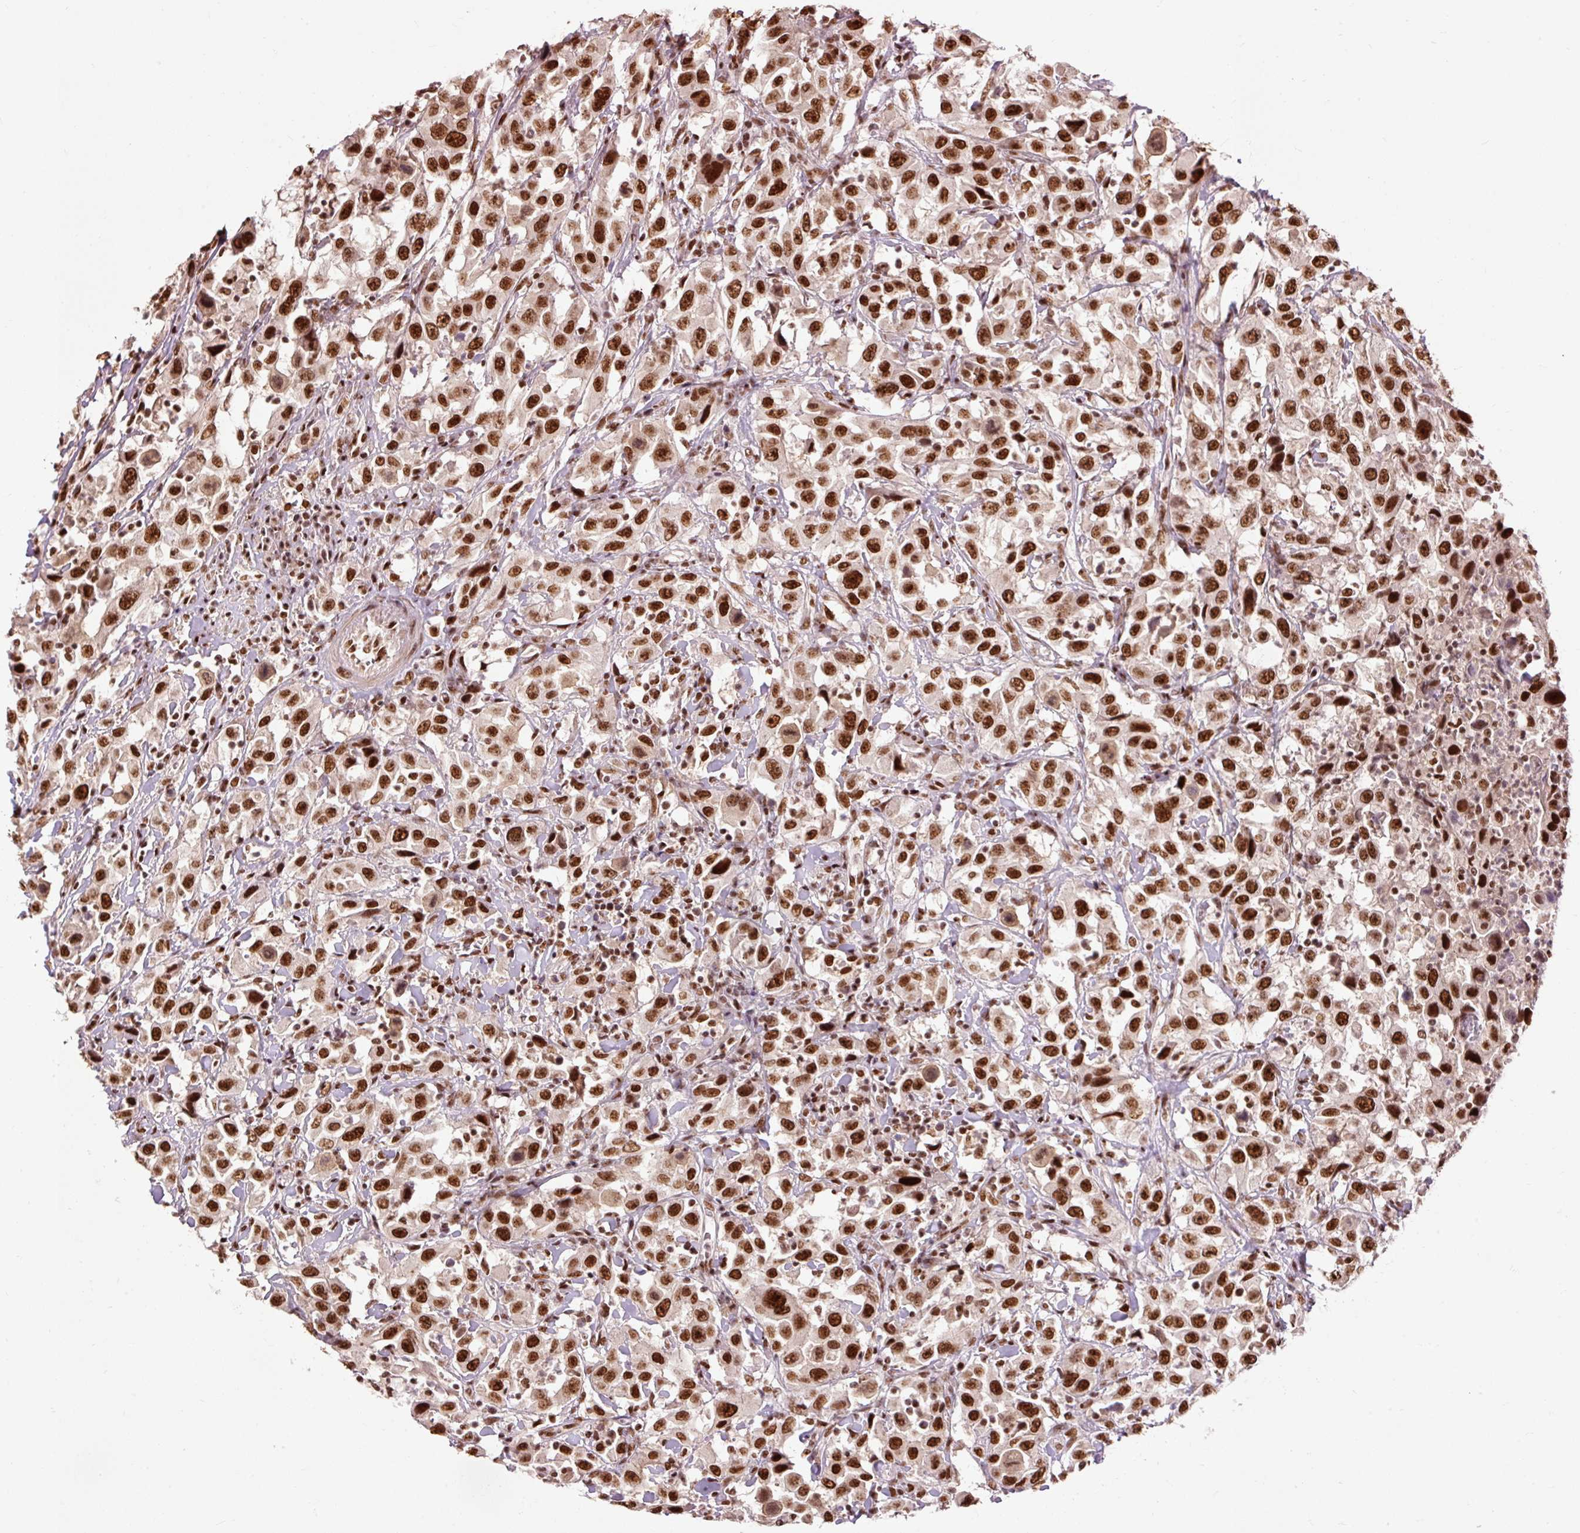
{"staining": {"intensity": "strong", "quantity": ">75%", "location": "nuclear"}, "tissue": "urothelial cancer", "cell_type": "Tumor cells", "image_type": "cancer", "snomed": [{"axis": "morphology", "description": "Urothelial carcinoma, High grade"}, {"axis": "topography", "description": "Urinary bladder"}], "caption": "This is a photomicrograph of IHC staining of urothelial carcinoma (high-grade), which shows strong positivity in the nuclear of tumor cells.", "gene": "ZBTB44", "patient": {"sex": "male", "age": 61}}